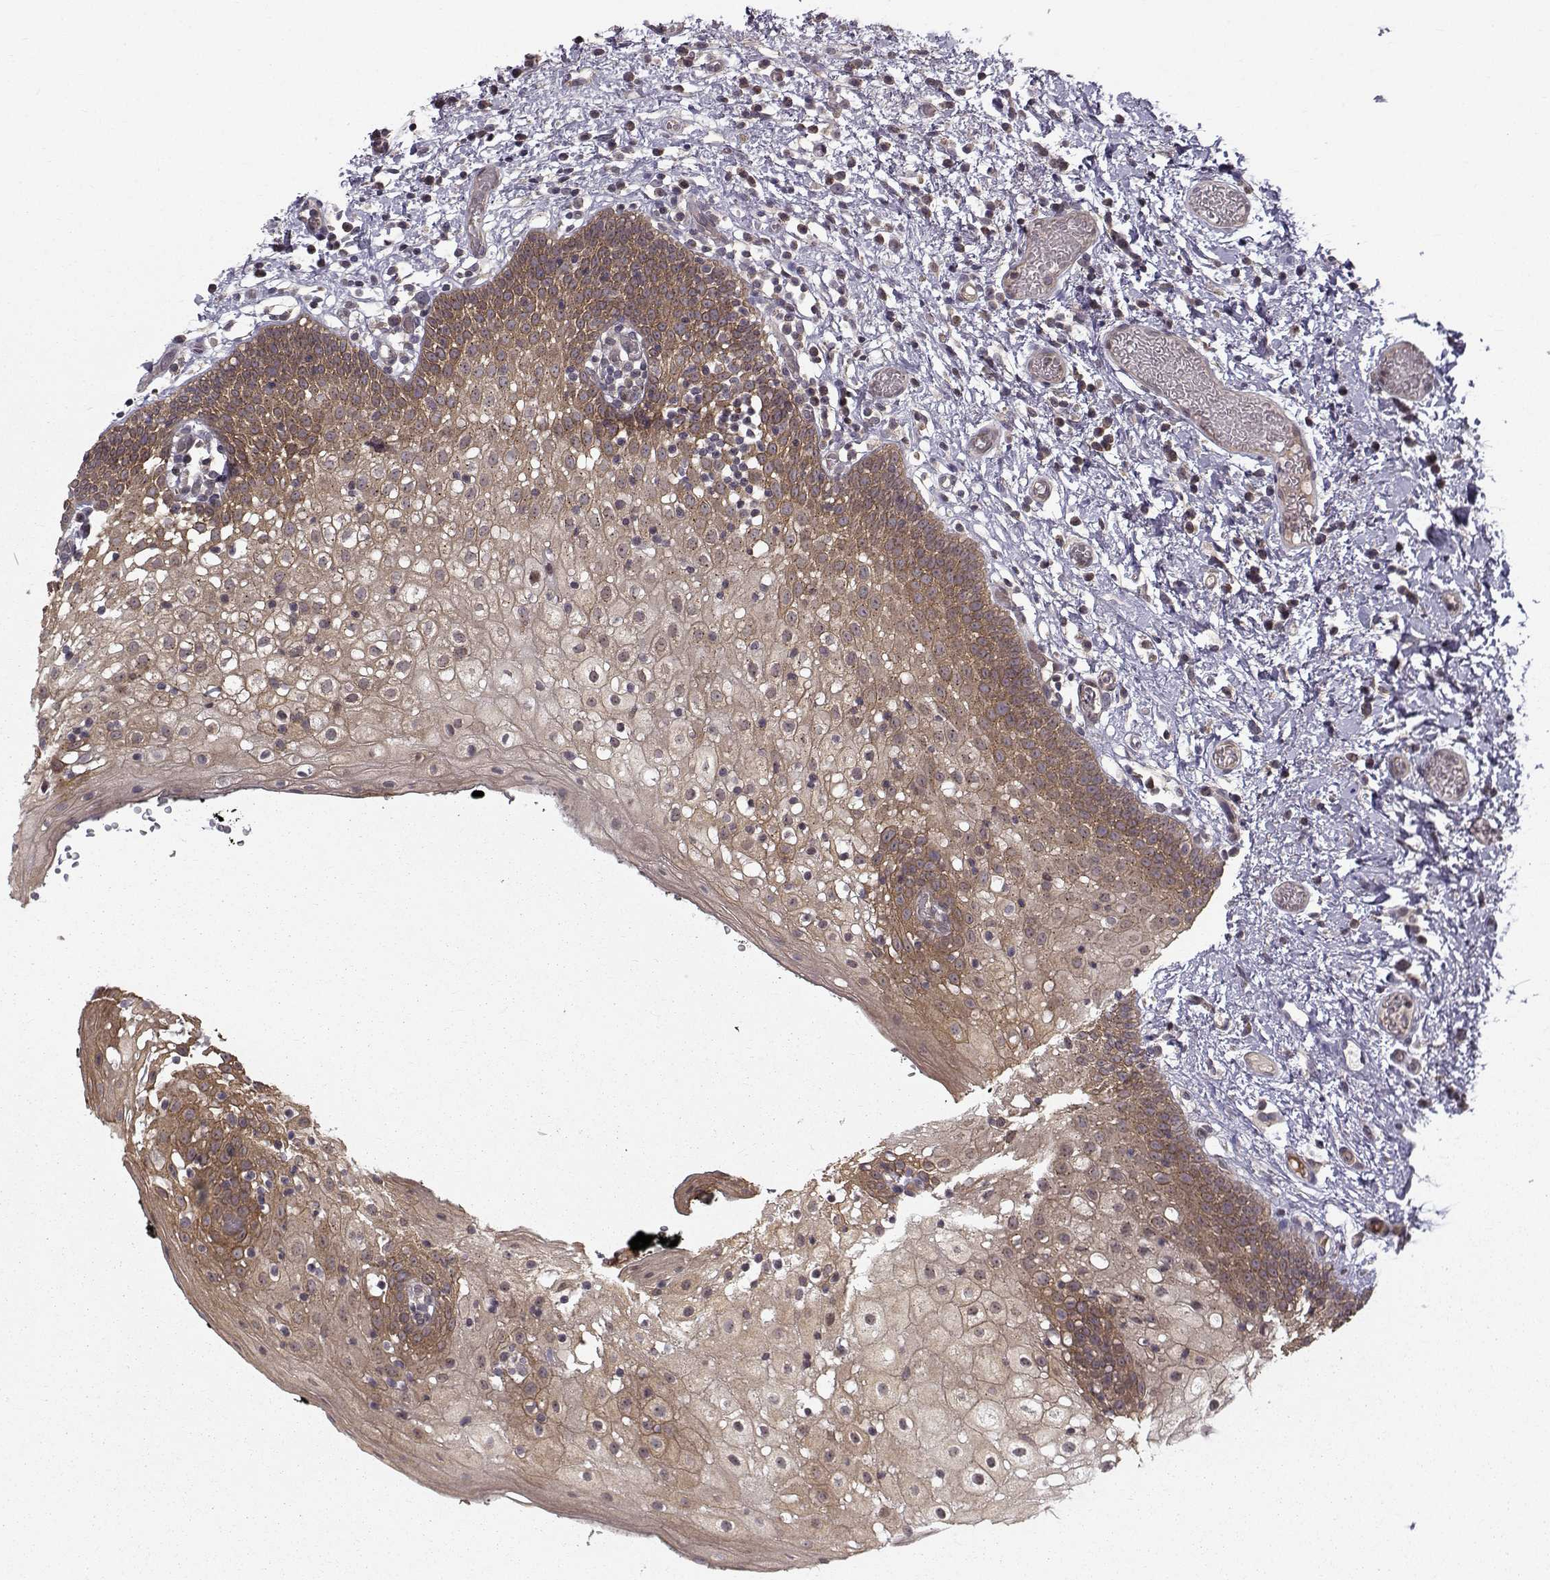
{"staining": {"intensity": "moderate", "quantity": "25%-75%", "location": "cytoplasmic/membranous"}, "tissue": "oral mucosa", "cell_type": "Squamous epithelial cells", "image_type": "normal", "snomed": [{"axis": "morphology", "description": "Normal tissue, NOS"}, {"axis": "morphology", "description": "Squamous cell carcinoma, NOS"}, {"axis": "topography", "description": "Oral tissue"}, {"axis": "topography", "description": "Head-Neck"}], "caption": "An image showing moderate cytoplasmic/membranous staining in about 25%-75% of squamous epithelial cells in normal oral mucosa, as visualized by brown immunohistochemical staining.", "gene": "APC", "patient": {"sex": "male", "age": 69}}